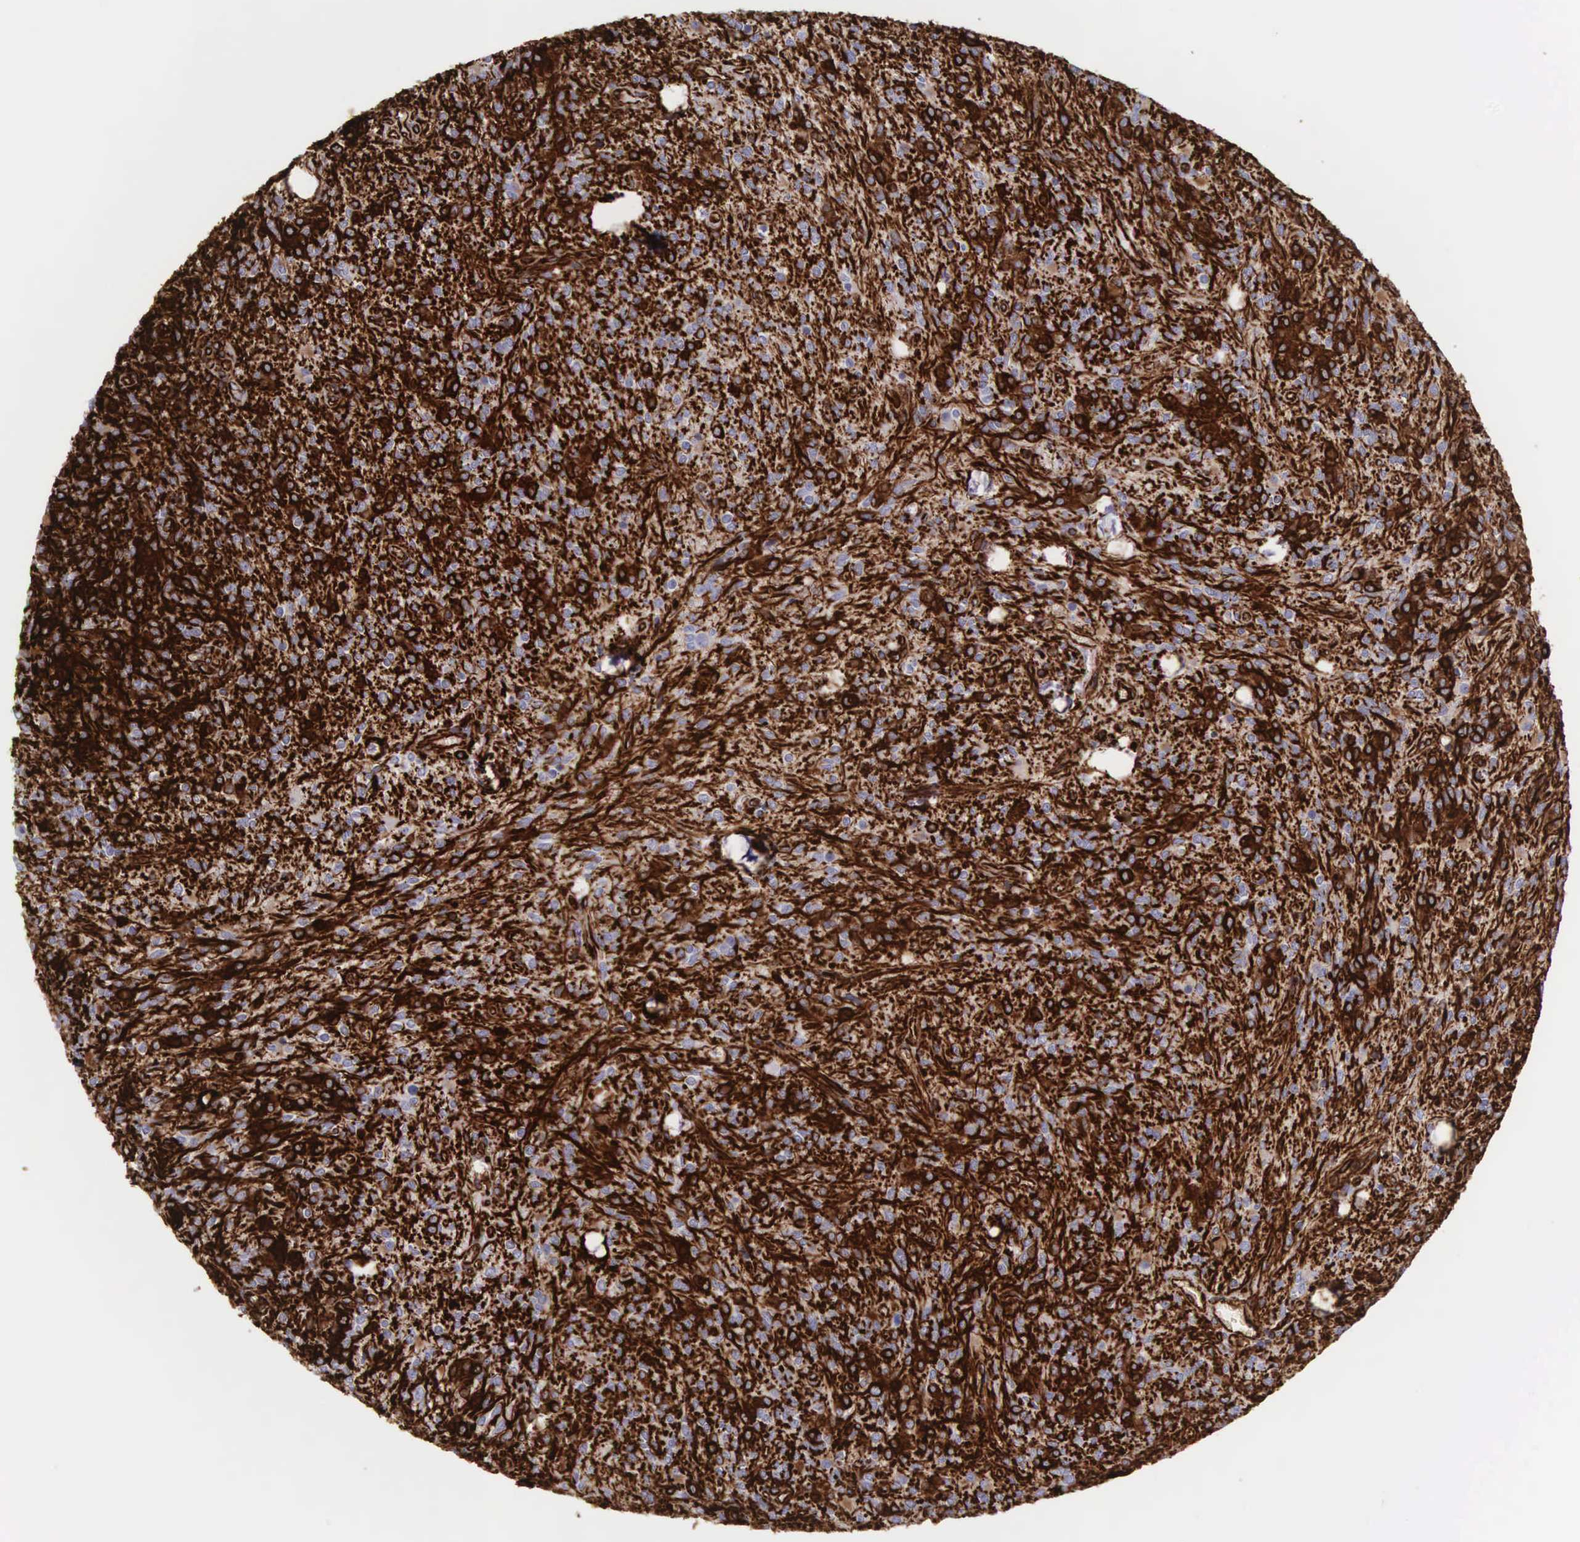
{"staining": {"intensity": "negative", "quantity": "none", "location": "none"}, "tissue": "glioma", "cell_type": "Tumor cells", "image_type": "cancer", "snomed": [{"axis": "morphology", "description": "Glioma, malignant, Low grade"}, {"axis": "topography", "description": "Brain"}], "caption": "A high-resolution micrograph shows immunohistochemistry (IHC) staining of glioma, which reveals no significant positivity in tumor cells. Nuclei are stained in blue.", "gene": "VIM", "patient": {"sex": "female", "age": 15}}